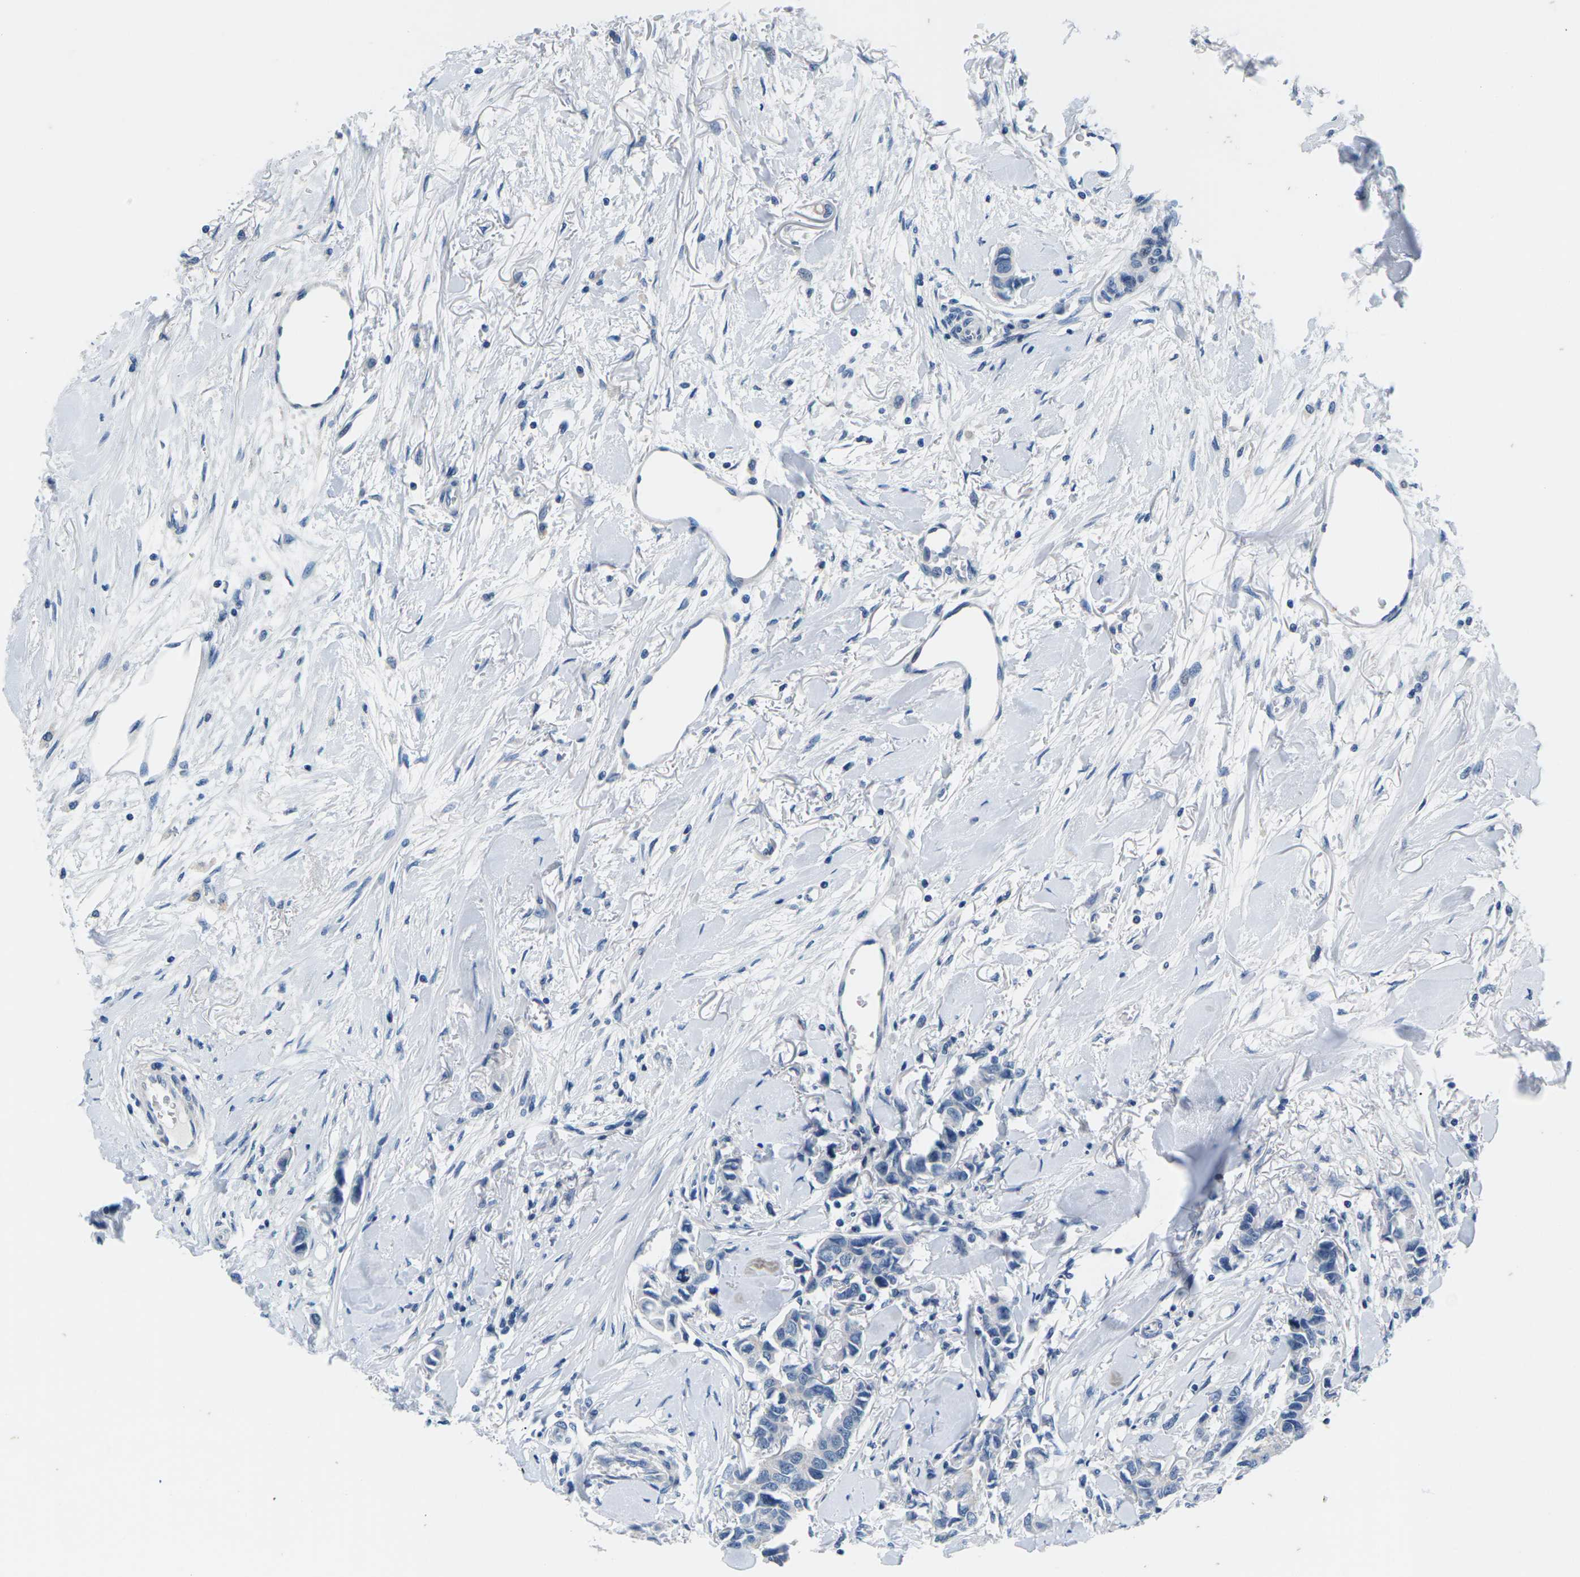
{"staining": {"intensity": "negative", "quantity": "none", "location": "none"}, "tissue": "breast cancer", "cell_type": "Tumor cells", "image_type": "cancer", "snomed": [{"axis": "morphology", "description": "Duct carcinoma"}, {"axis": "topography", "description": "Breast"}], "caption": "This is an IHC photomicrograph of infiltrating ductal carcinoma (breast). There is no expression in tumor cells.", "gene": "UMOD", "patient": {"sex": "female", "age": 80}}